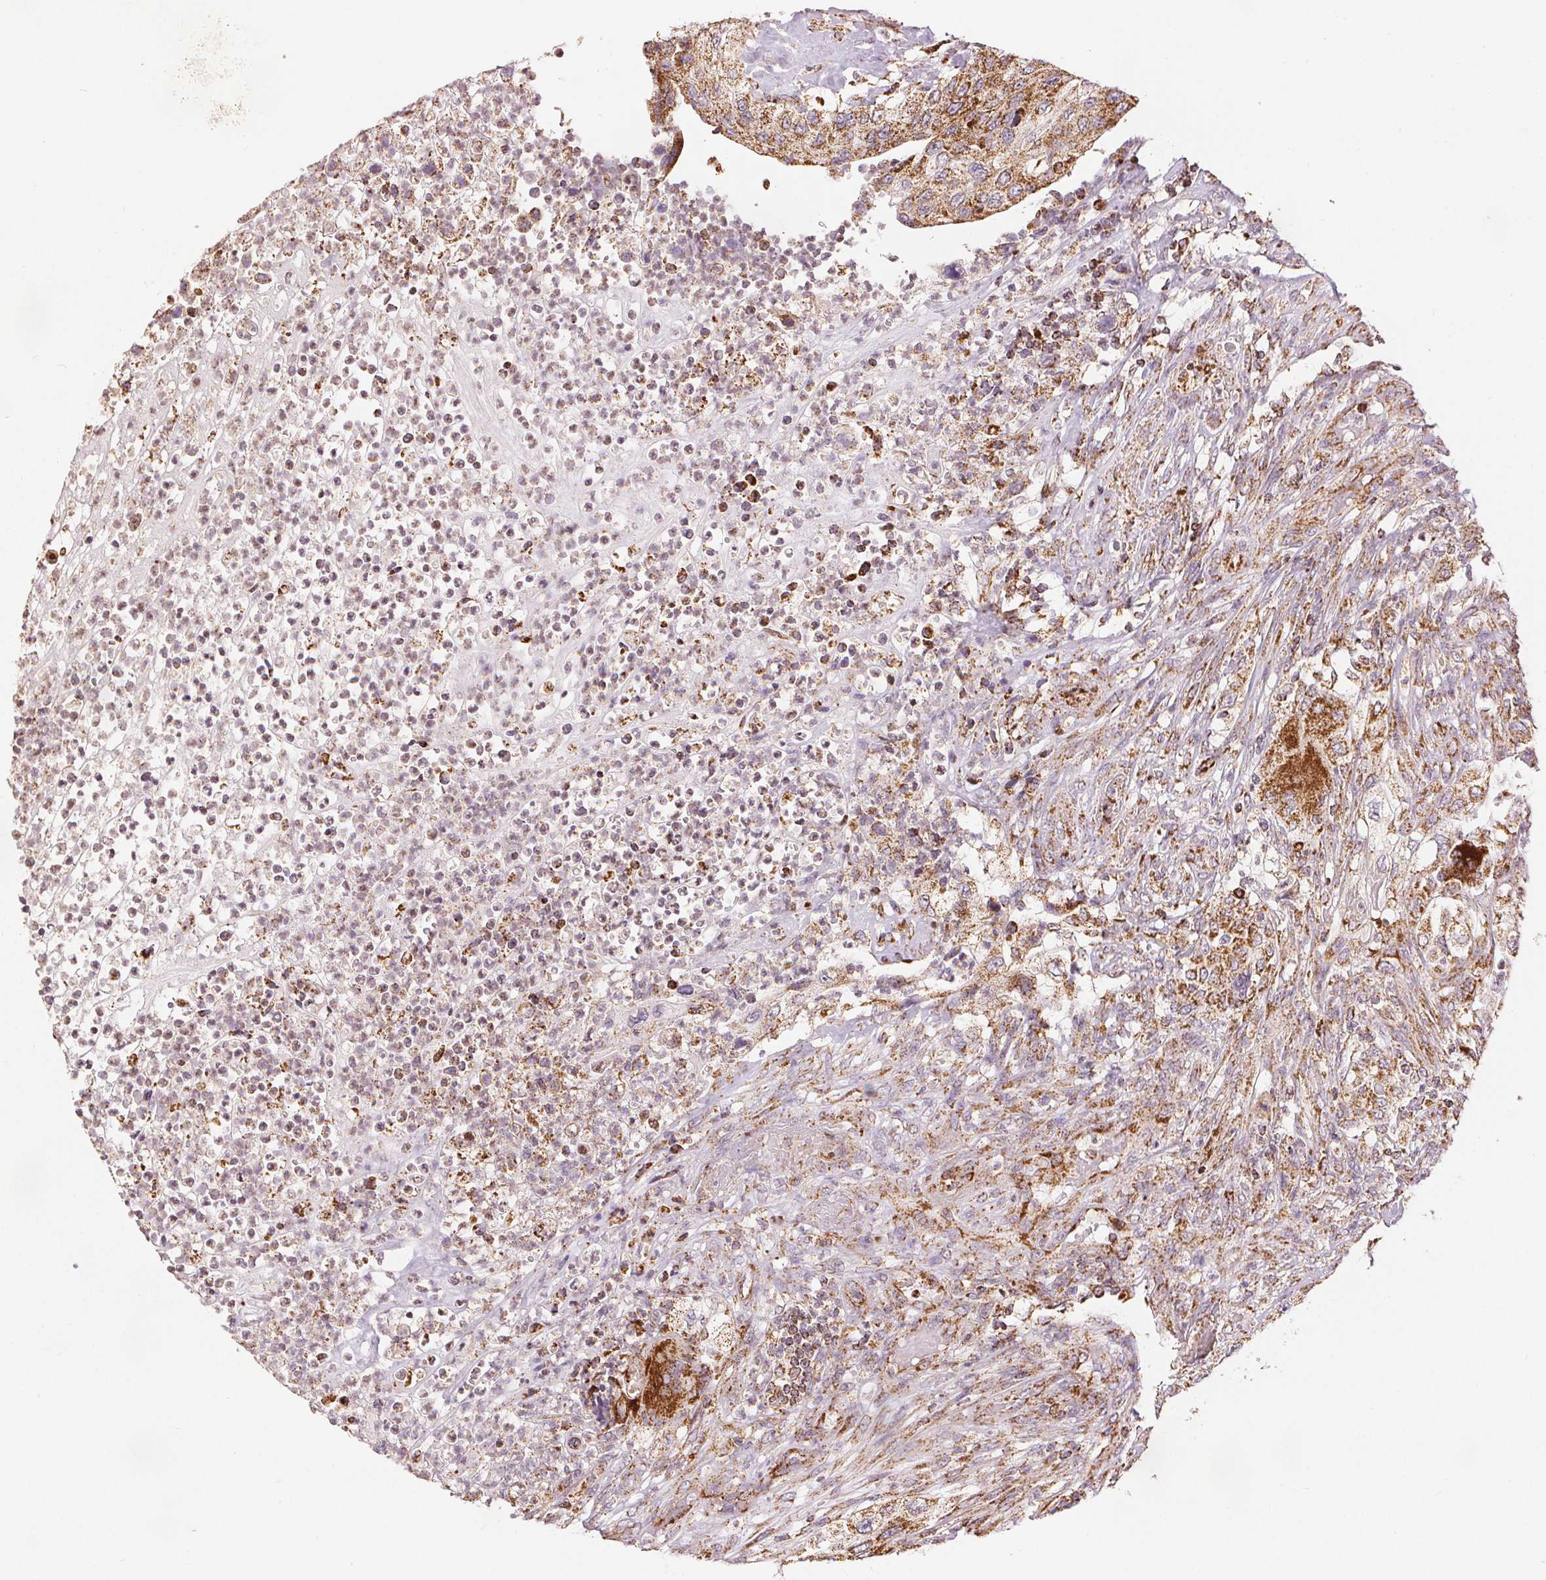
{"staining": {"intensity": "strong", "quantity": "25%-75%", "location": "cytoplasmic/membranous"}, "tissue": "urothelial cancer", "cell_type": "Tumor cells", "image_type": "cancer", "snomed": [{"axis": "morphology", "description": "Urothelial carcinoma, High grade"}, {"axis": "topography", "description": "Urinary bladder"}], "caption": "High-power microscopy captured an immunohistochemistry (IHC) photomicrograph of urothelial carcinoma (high-grade), revealing strong cytoplasmic/membranous positivity in about 25%-75% of tumor cells. The protein is shown in brown color, while the nuclei are stained blue.", "gene": "SDHB", "patient": {"sex": "female", "age": 60}}